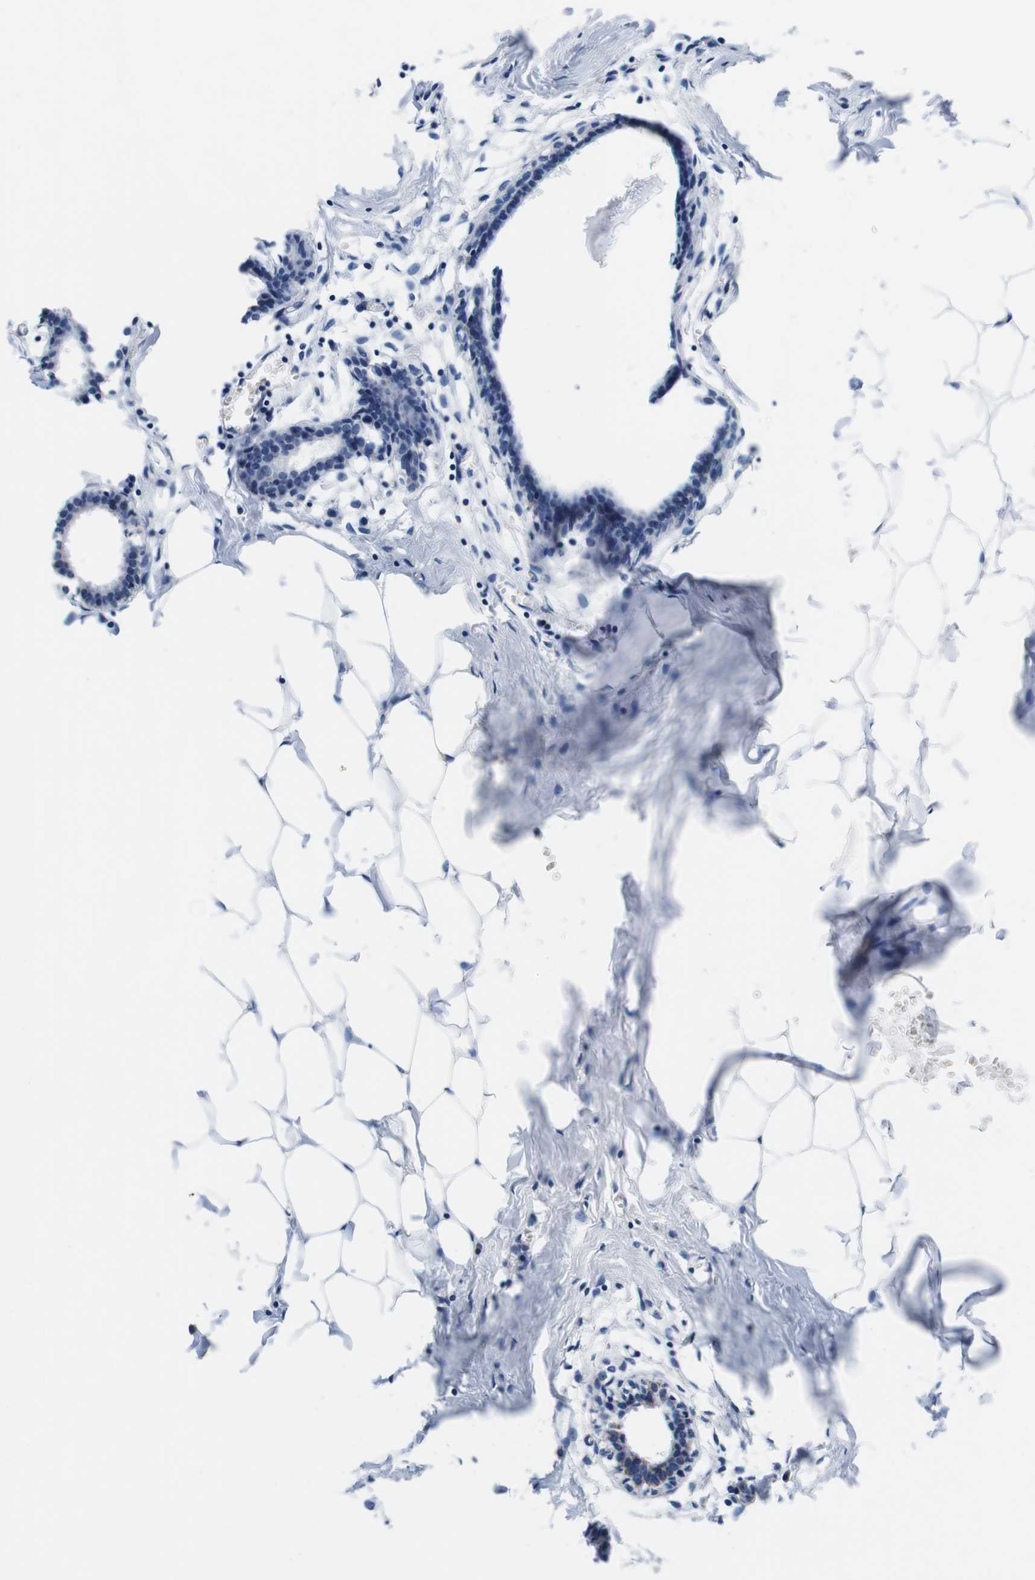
{"staining": {"intensity": "negative", "quantity": "none", "location": "none"}, "tissue": "breast", "cell_type": "Adipocytes", "image_type": "normal", "snomed": [{"axis": "morphology", "description": "Normal tissue, NOS"}, {"axis": "topography", "description": "Breast"}], "caption": "A micrograph of breast stained for a protein shows no brown staining in adipocytes. (DAB immunohistochemistry (IHC), high magnification).", "gene": "LRP4", "patient": {"sex": "female", "age": 27}}